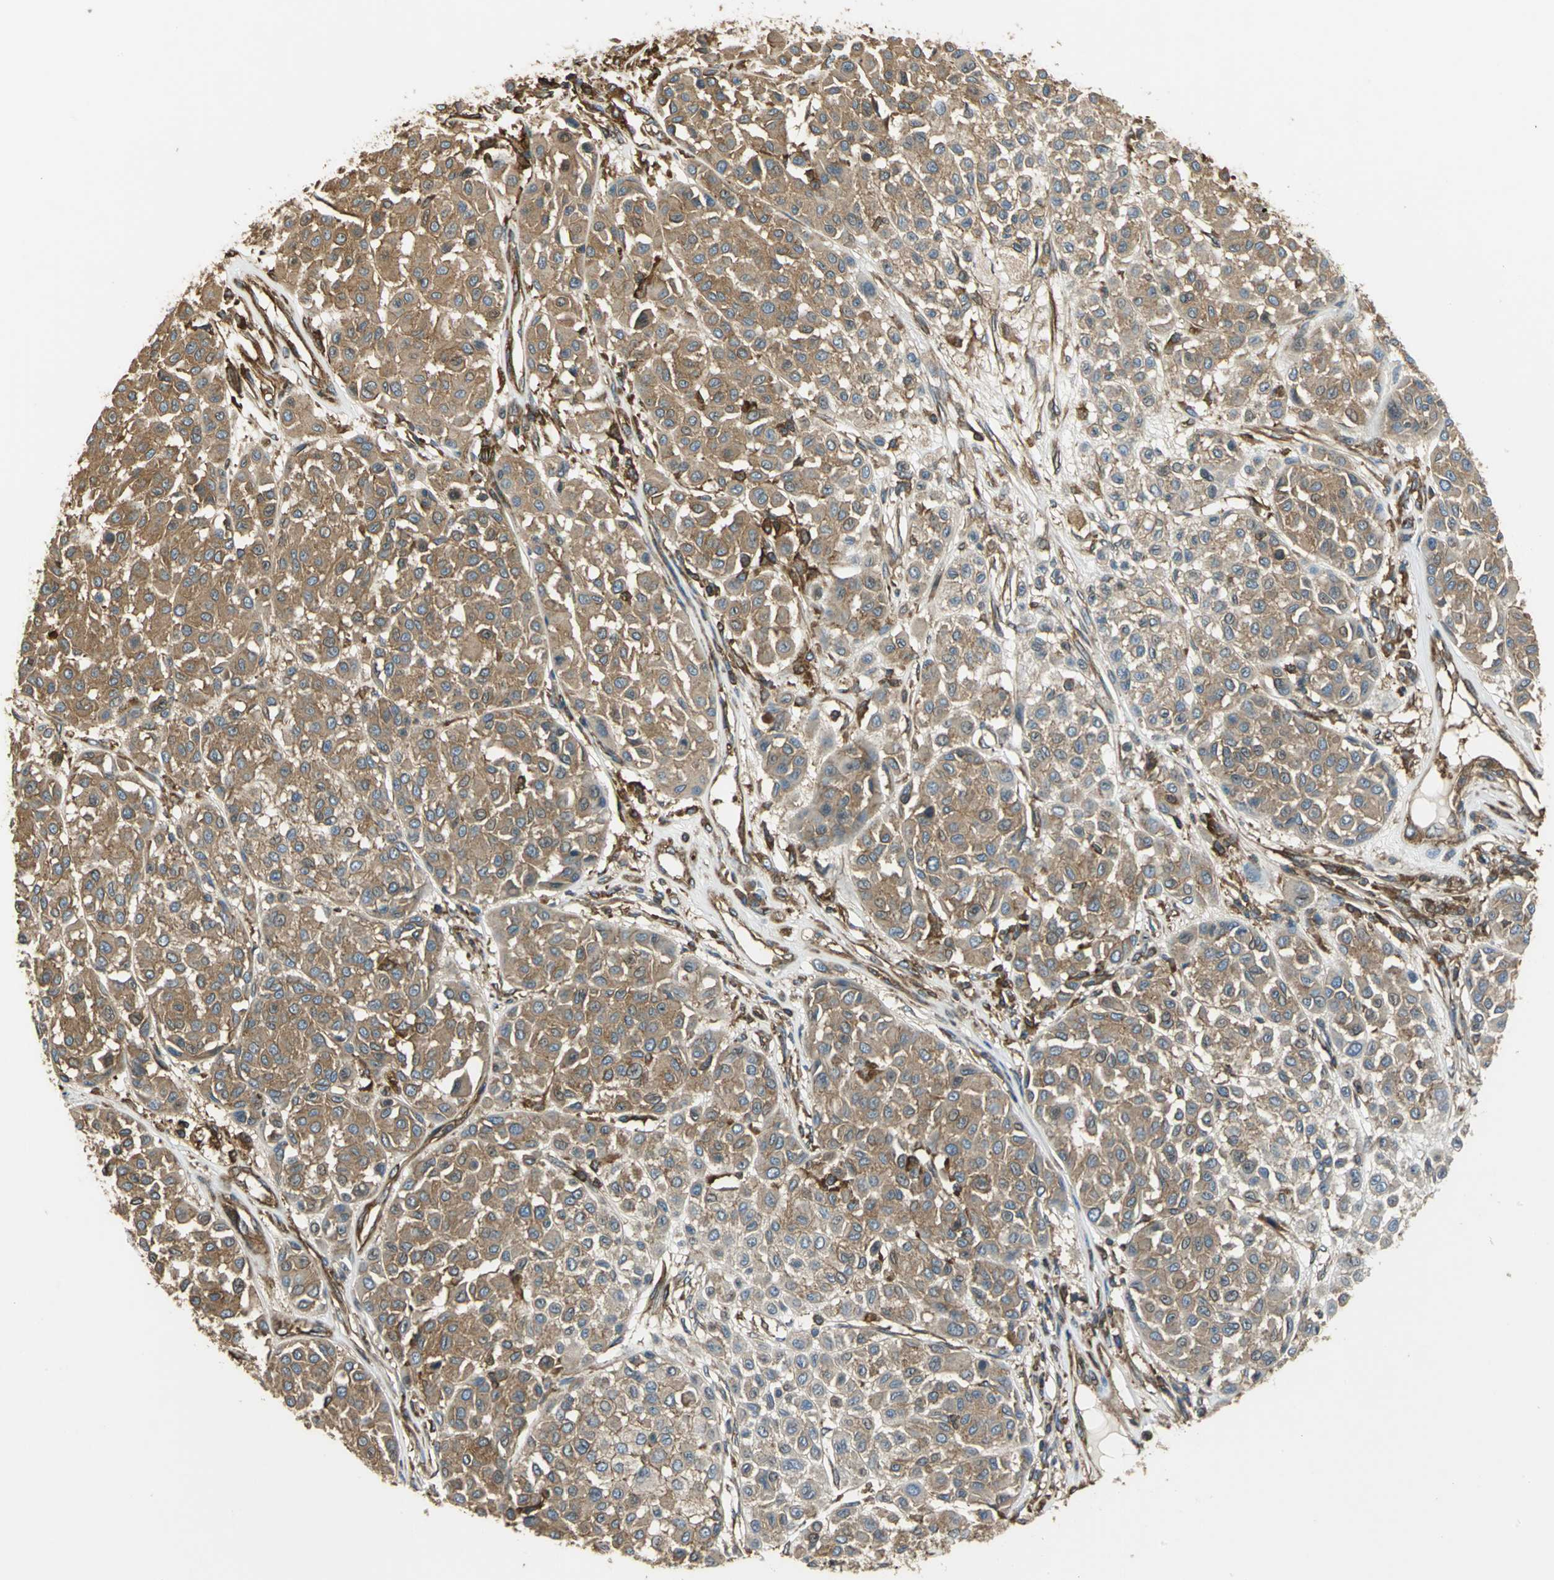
{"staining": {"intensity": "moderate", "quantity": ">75%", "location": "cytoplasmic/membranous"}, "tissue": "melanoma", "cell_type": "Tumor cells", "image_type": "cancer", "snomed": [{"axis": "morphology", "description": "Malignant melanoma, Metastatic site"}, {"axis": "topography", "description": "Soft tissue"}], "caption": "High-power microscopy captured an immunohistochemistry (IHC) histopathology image of melanoma, revealing moderate cytoplasmic/membranous expression in approximately >75% of tumor cells. The staining was performed using DAB to visualize the protein expression in brown, while the nuclei were stained in blue with hematoxylin (Magnification: 20x).", "gene": "TLN1", "patient": {"sex": "male", "age": 41}}